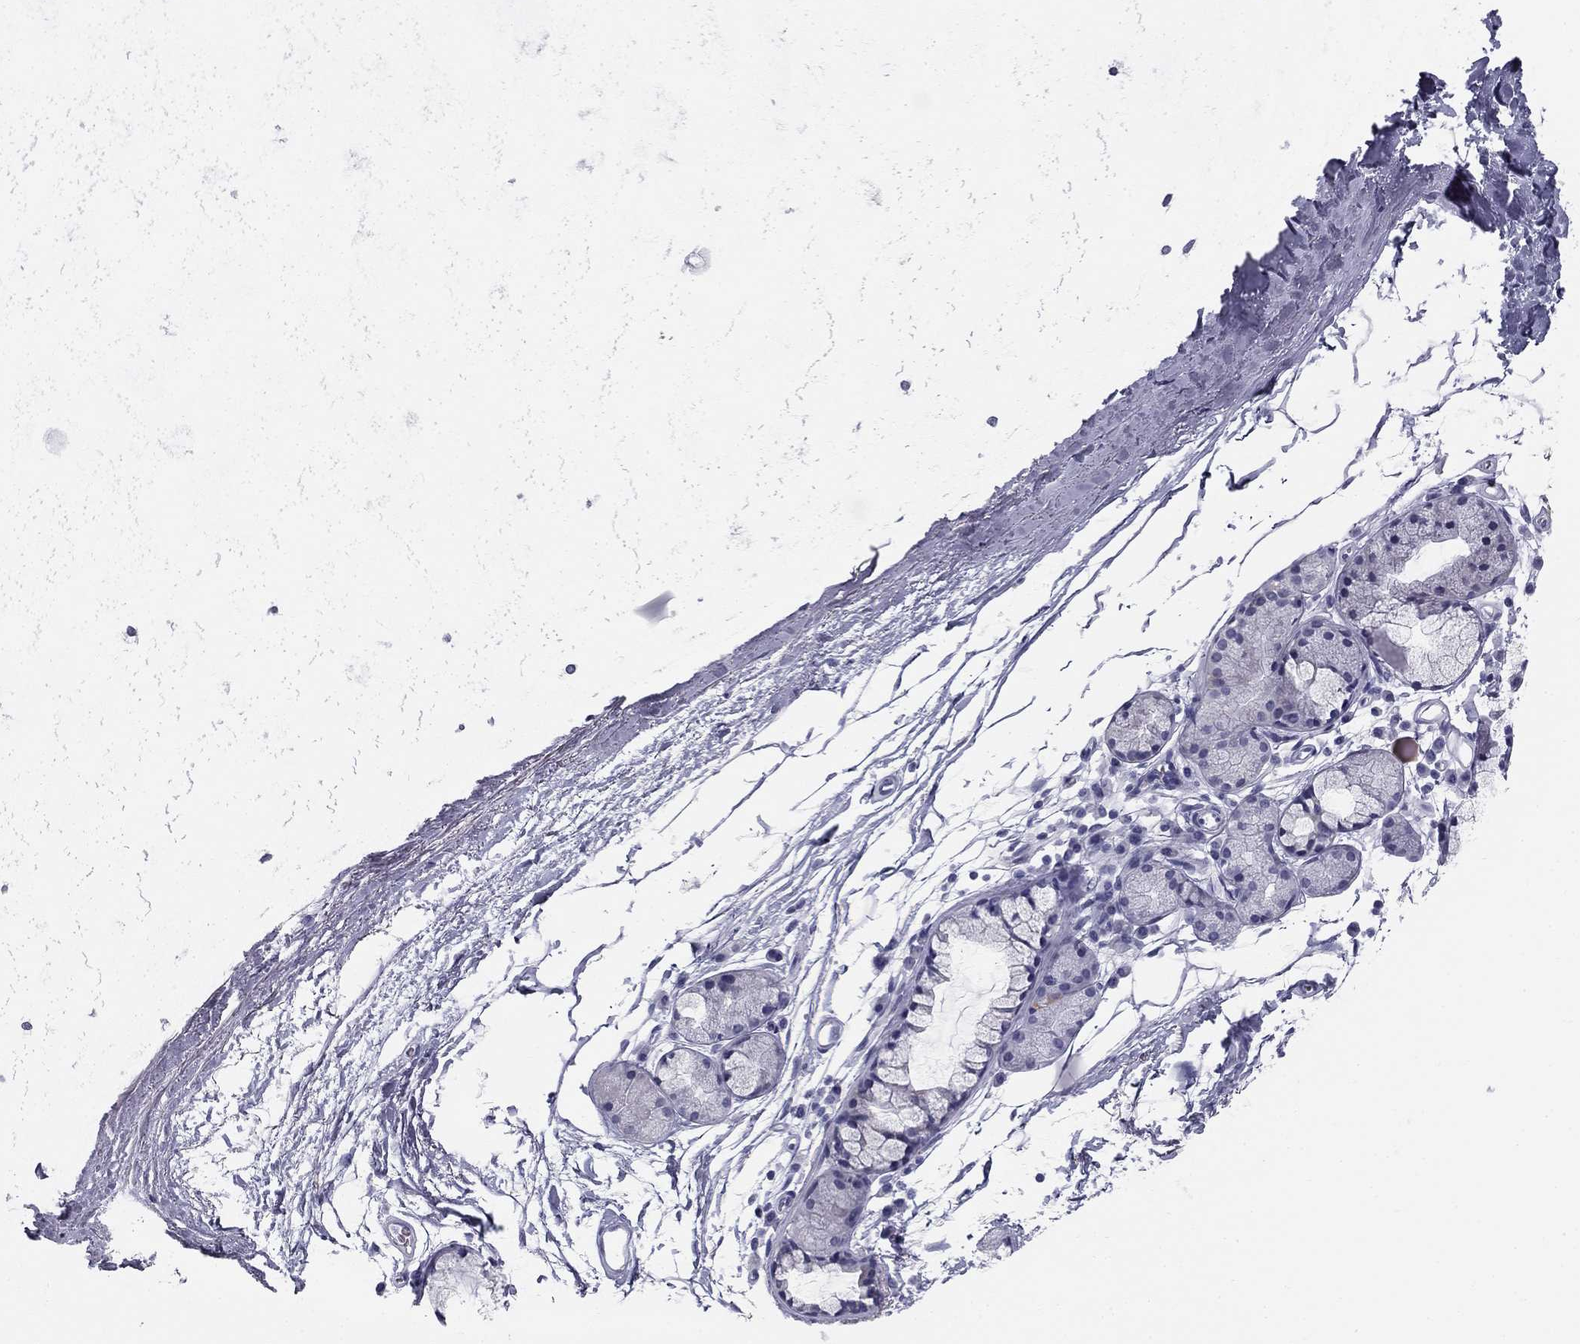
{"staining": {"intensity": "negative", "quantity": "none", "location": "none"}, "tissue": "soft tissue", "cell_type": "Fibroblasts", "image_type": "normal", "snomed": [{"axis": "morphology", "description": "Normal tissue, NOS"}, {"axis": "topography", "description": "Lymph node"}, {"axis": "topography", "description": "Bronchus"}], "caption": "This is a micrograph of immunohistochemistry (IHC) staining of benign soft tissue, which shows no positivity in fibroblasts. (DAB IHC, high magnification).", "gene": "SULT2B1", "patient": {"sex": "female", "age": 70}}